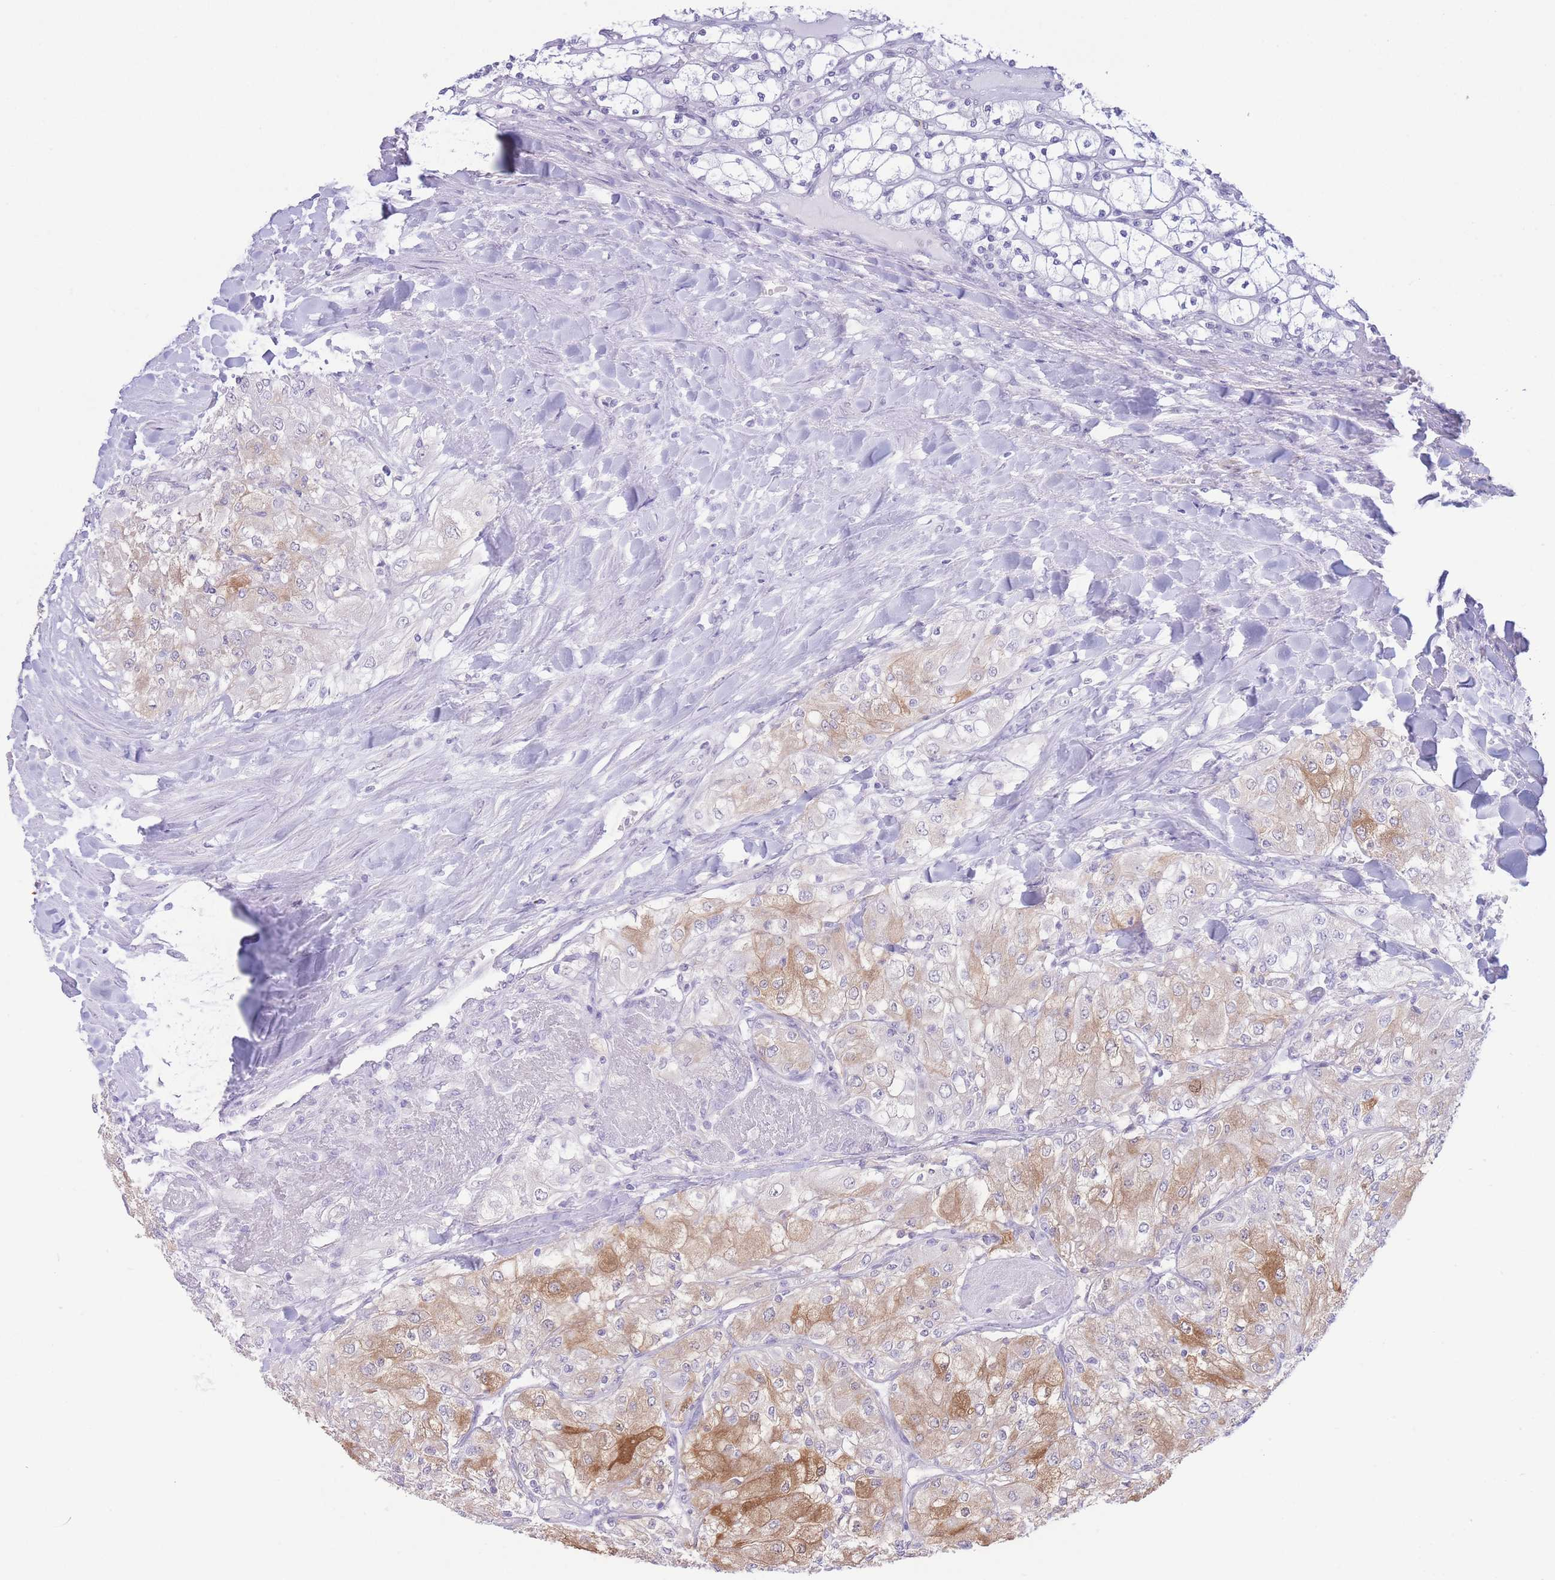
{"staining": {"intensity": "moderate", "quantity": "<25%", "location": "cytoplasmic/membranous"}, "tissue": "renal cancer", "cell_type": "Tumor cells", "image_type": "cancer", "snomed": [{"axis": "morphology", "description": "Adenocarcinoma, NOS"}, {"axis": "topography", "description": "Kidney"}], "caption": "Renal cancer (adenocarcinoma) tissue exhibits moderate cytoplasmic/membranous staining in approximately <25% of tumor cells, visualized by immunohistochemistry. The protein of interest is stained brown, and the nuclei are stained in blue (DAB IHC with brightfield microscopy, high magnification).", "gene": "PKLR", "patient": {"sex": "male", "age": 80}}